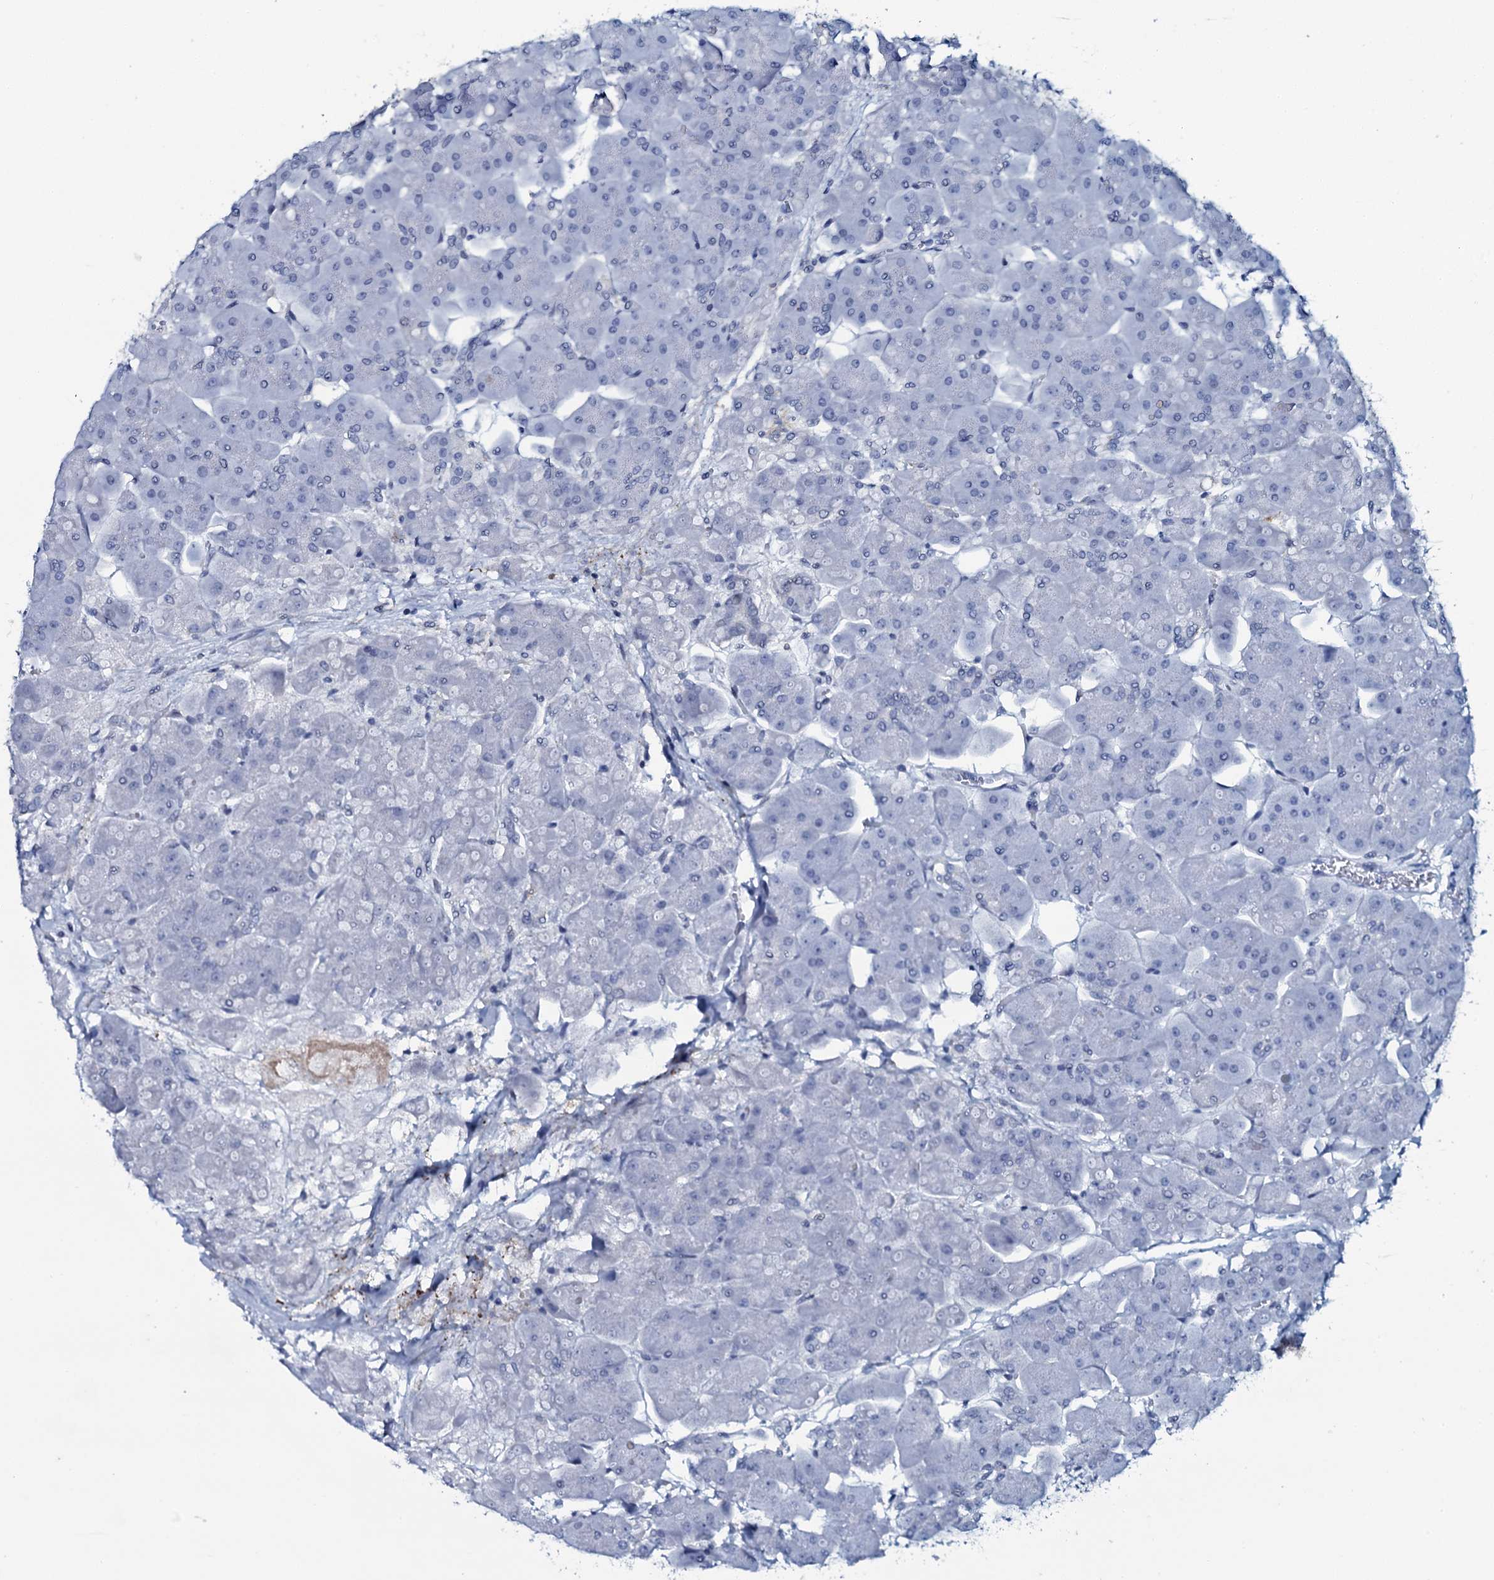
{"staining": {"intensity": "negative", "quantity": "none", "location": "none"}, "tissue": "pancreas", "cell_type": "Exocrine glandular cells", "image_type": "normal", "snomed": [{"axis": "morphology", "description": "Normal tissue, NOS"}, {"axis": "topography", "description": "Pancreas"}], "caption": "Benign pancreas was stained to show a protein in brown. There is no significant staining in exocrine glandular cells. The staining is performed using DAB (3,3'-diaminobenzidine) brown chromogen with nuclei counter-stained in using hematoxylin.", "gene": "SLC4A7", "patient": {"sex": "male", "age": 66}}